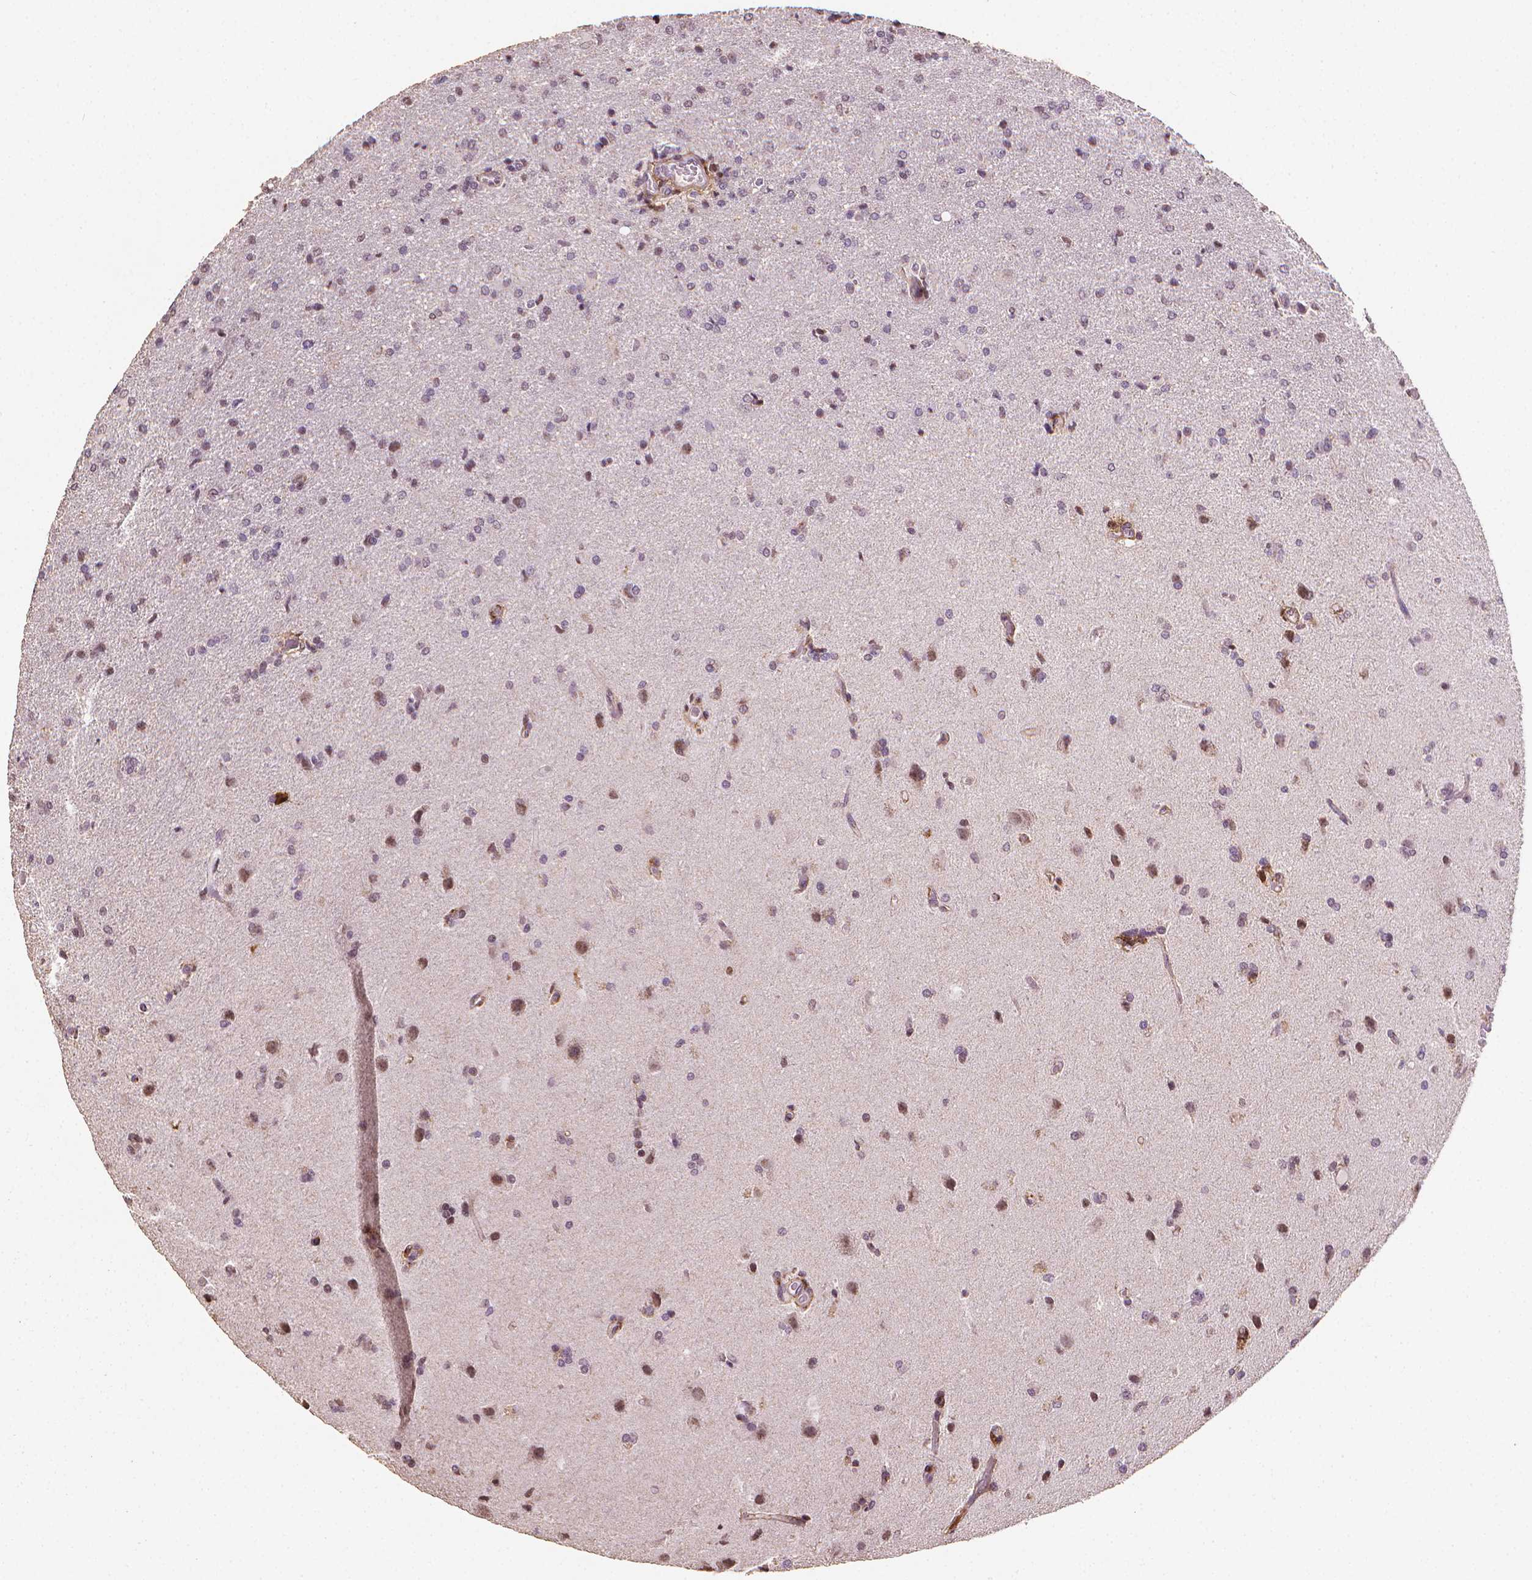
{"staining": {"intensity": "negative", "quantity": "none", "location": "none"}, "tissue": "glioma", "cell_type": "Tumor cells", "image_type": "cancer", "snomed": [{"axis": "morphology", "description": "Glioma, malignant, High grade"}, {"axis": "topography", "description": "Brain"}], "caption": "High magnification brightfield microscopy of malignant glioma (high-grade) stained with DAB (3,3'-diaminobenzidine) (brown) and counterstained with hematoxylin (blue): tumor cells show no significant positivity.", "gene": "DCN", "patient": {"sex": "male", "age": 68}}